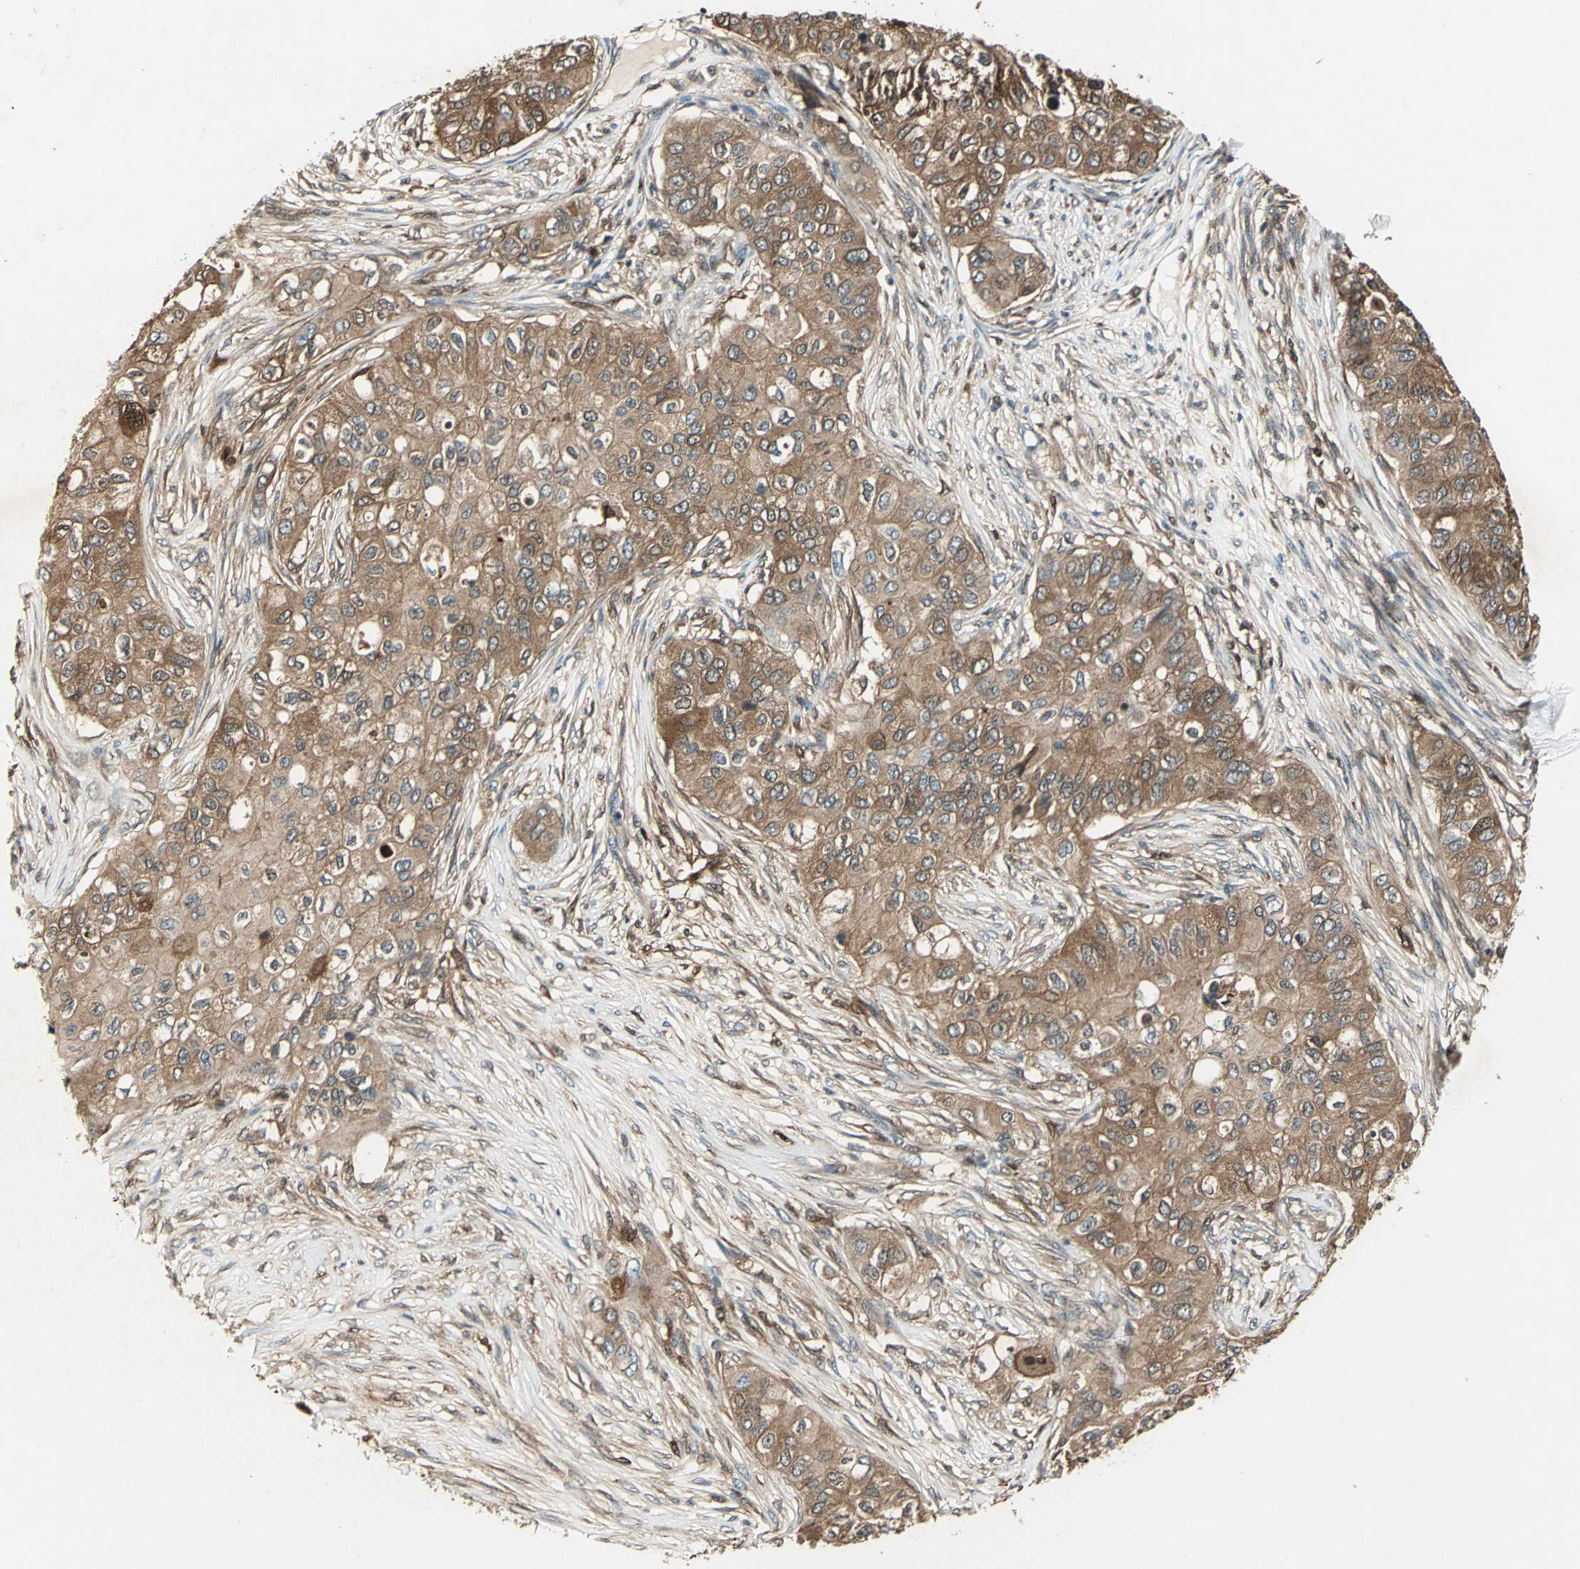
{"staining": {"intensity": "moderate", "quantity": ">75%", "location": "cytoplasmic/membranous"}, "tissue": "breast cancer", "cell_type": "Tumor cells", "image_type": "cancer", "snomed": [{"axis": "morphology", "description": "Normal tissue, NOS"}, {"axis": "morphology", "description": "Duct carcinoma"}, {"axis": "topography", "description": "Breast"}], "caption": "Tumor cells show medium levels of moderate cytoplasmic/membranous positivity in approximately >75% of cells in breast cancer (invasive ductal carcinoma). (DAB = brown stain, brightfield microscopy at high magnification).", "gene": "RRM2B", "patient": {"sex": "female", "age": 49}}